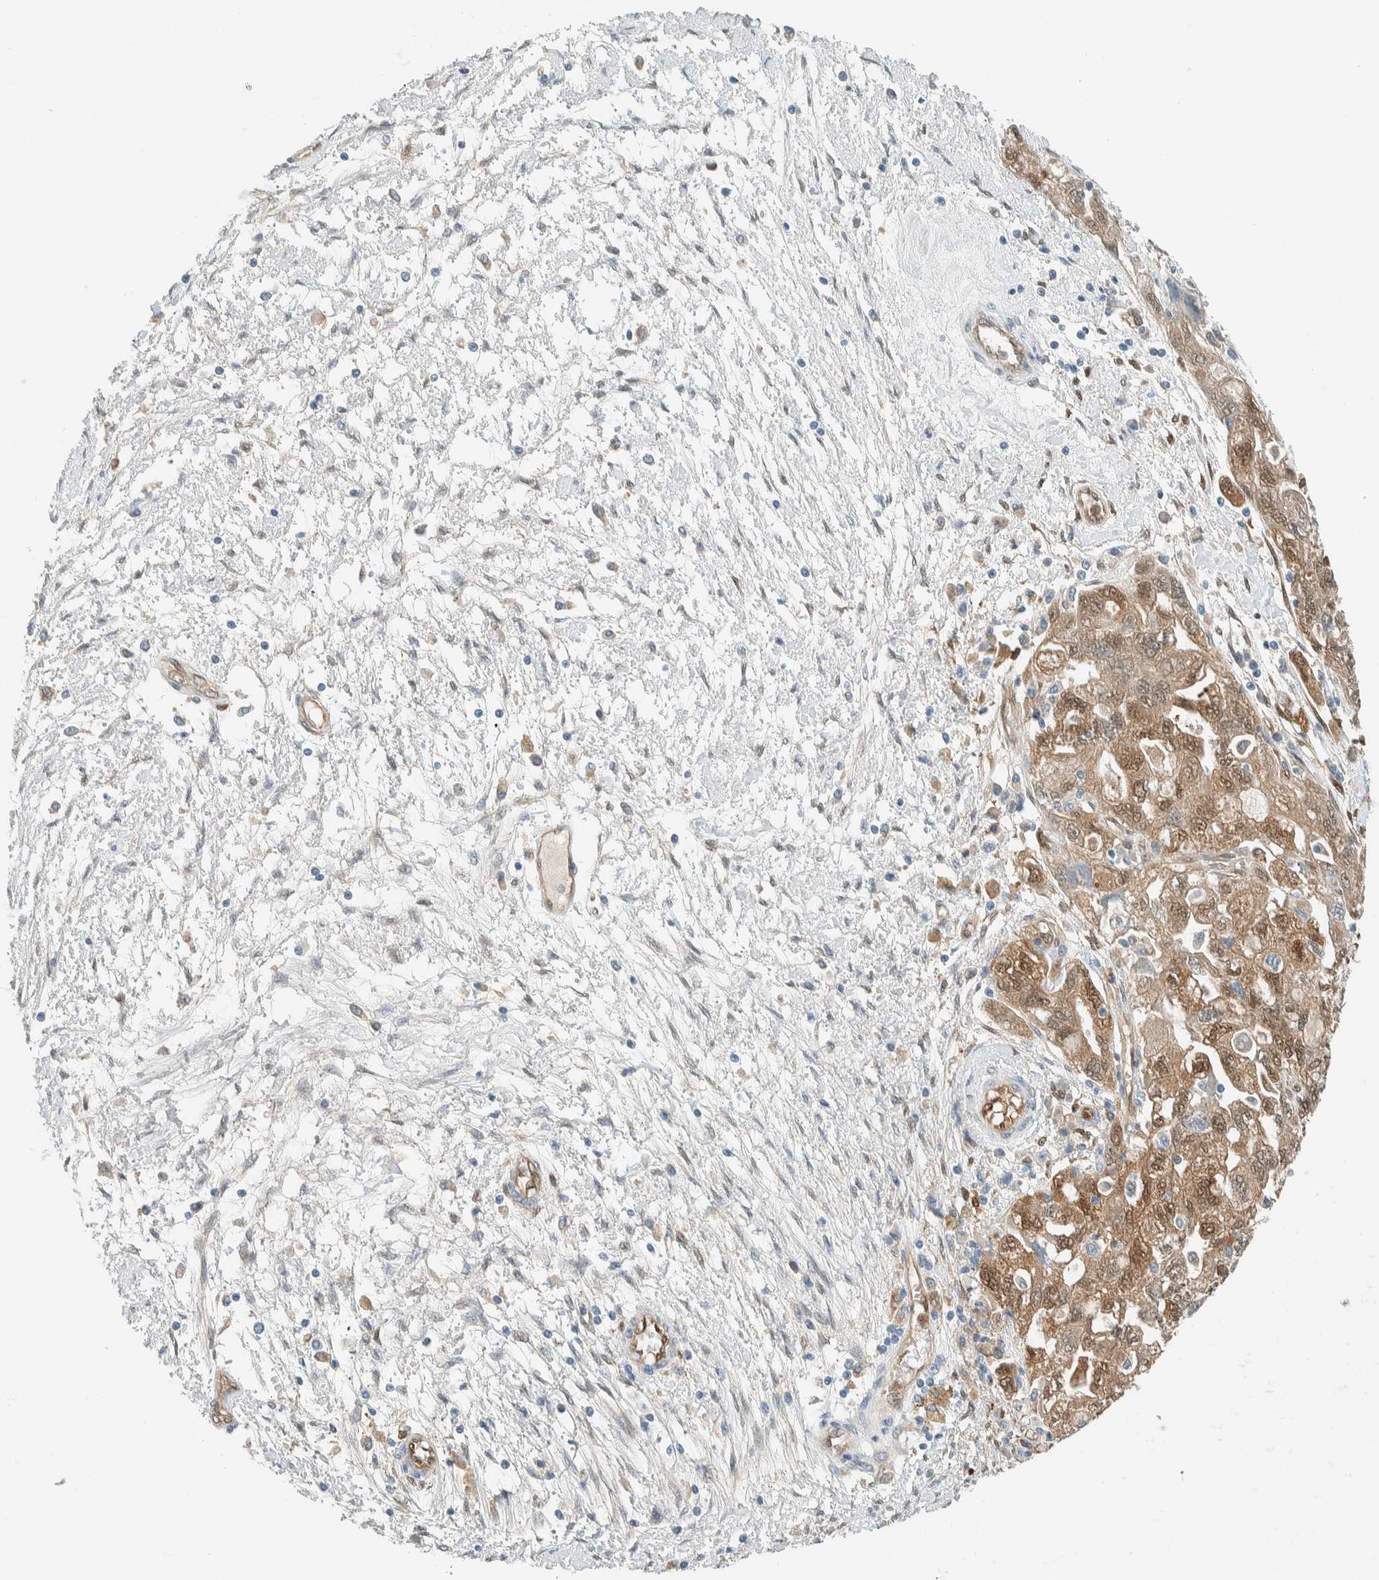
{"staining": {"intensity": "moderate", "quantity": ">75%", "location": "cytoplasmic/membranous,nuclear"}, "tissue": "ovarian cancer", "cell_type": "Tumor cells", "image_type": "cancer", "snomed": [{"axis": "morphology", "description": "Carcinoma, NOS"}, {"axis": "morphology", "description": "Cystadenocarcinoma, serous, NOS"}, {"axis": "topography", "description": "Ovary"}], "caption": "Moderate cytoplasmic/membranous and nuclear protein staining is present in approximately >75% of tumor cells in carcinoma (ovarian).", "gene": "NXN", "patient": {"sex": "female", "age": 69}}